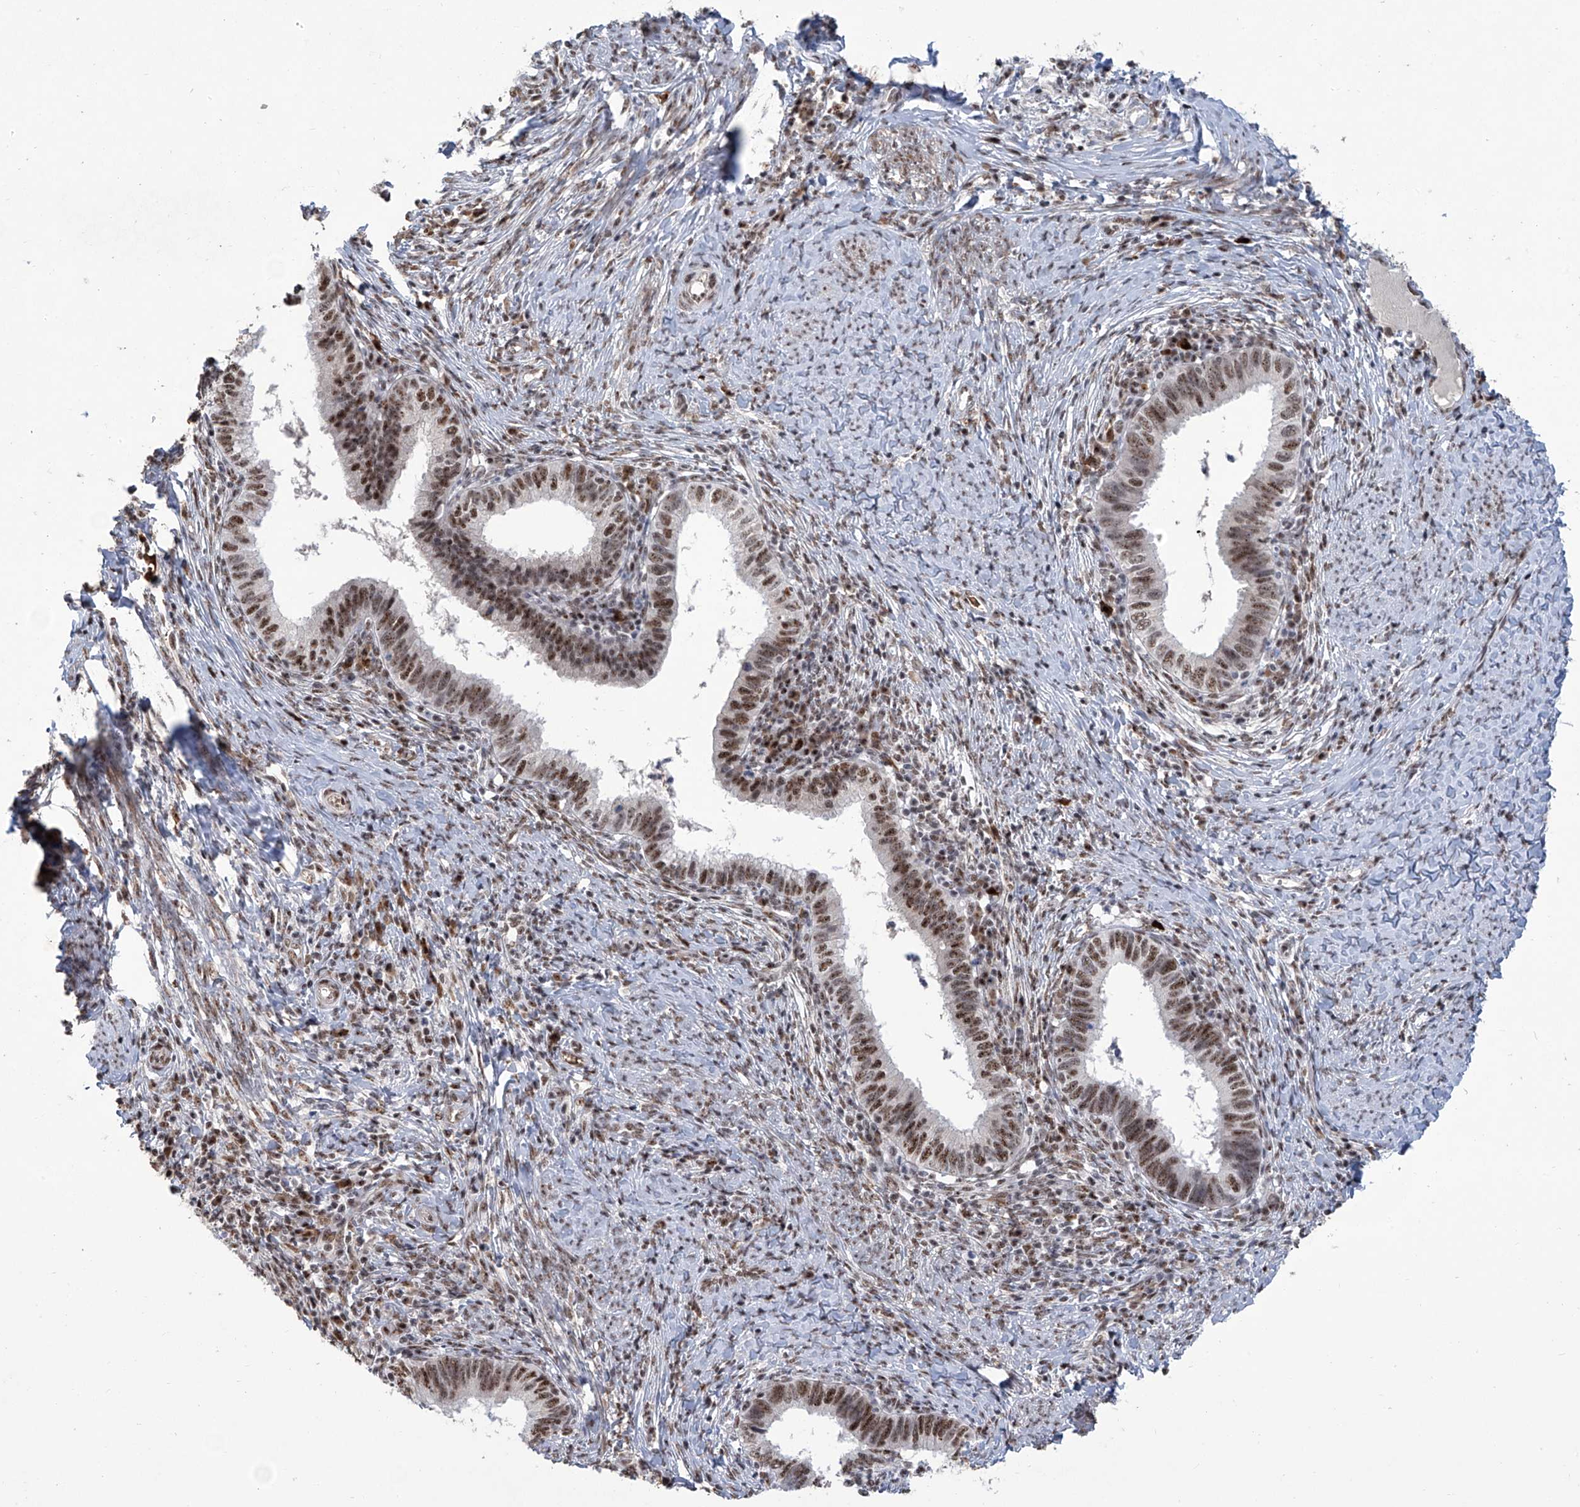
{"staining": {"intensity": "moderate", "quantity": ">75%", "location": "nuclear"}, "tissue": "cervical cancer", "cell_type": "Tumor cells", "image_type": "cancer", "snomed": [{"axis": "morphology", "description": "Adenocarcinoma, NOS"}, {"axis": "topography", "description": "Cervix"}], "caption": "High-magnification brightfield microscopy of cervical cancer (adenocarcinoma) stained with DAB (brown) and counterstained with hematoxylin (blue). tumor cells exhibit moderate nuclear staining is appreciated in approximately>75% of cells.", "gene": "FBXL4", "patient": {"sex": "female", "age": 36}}